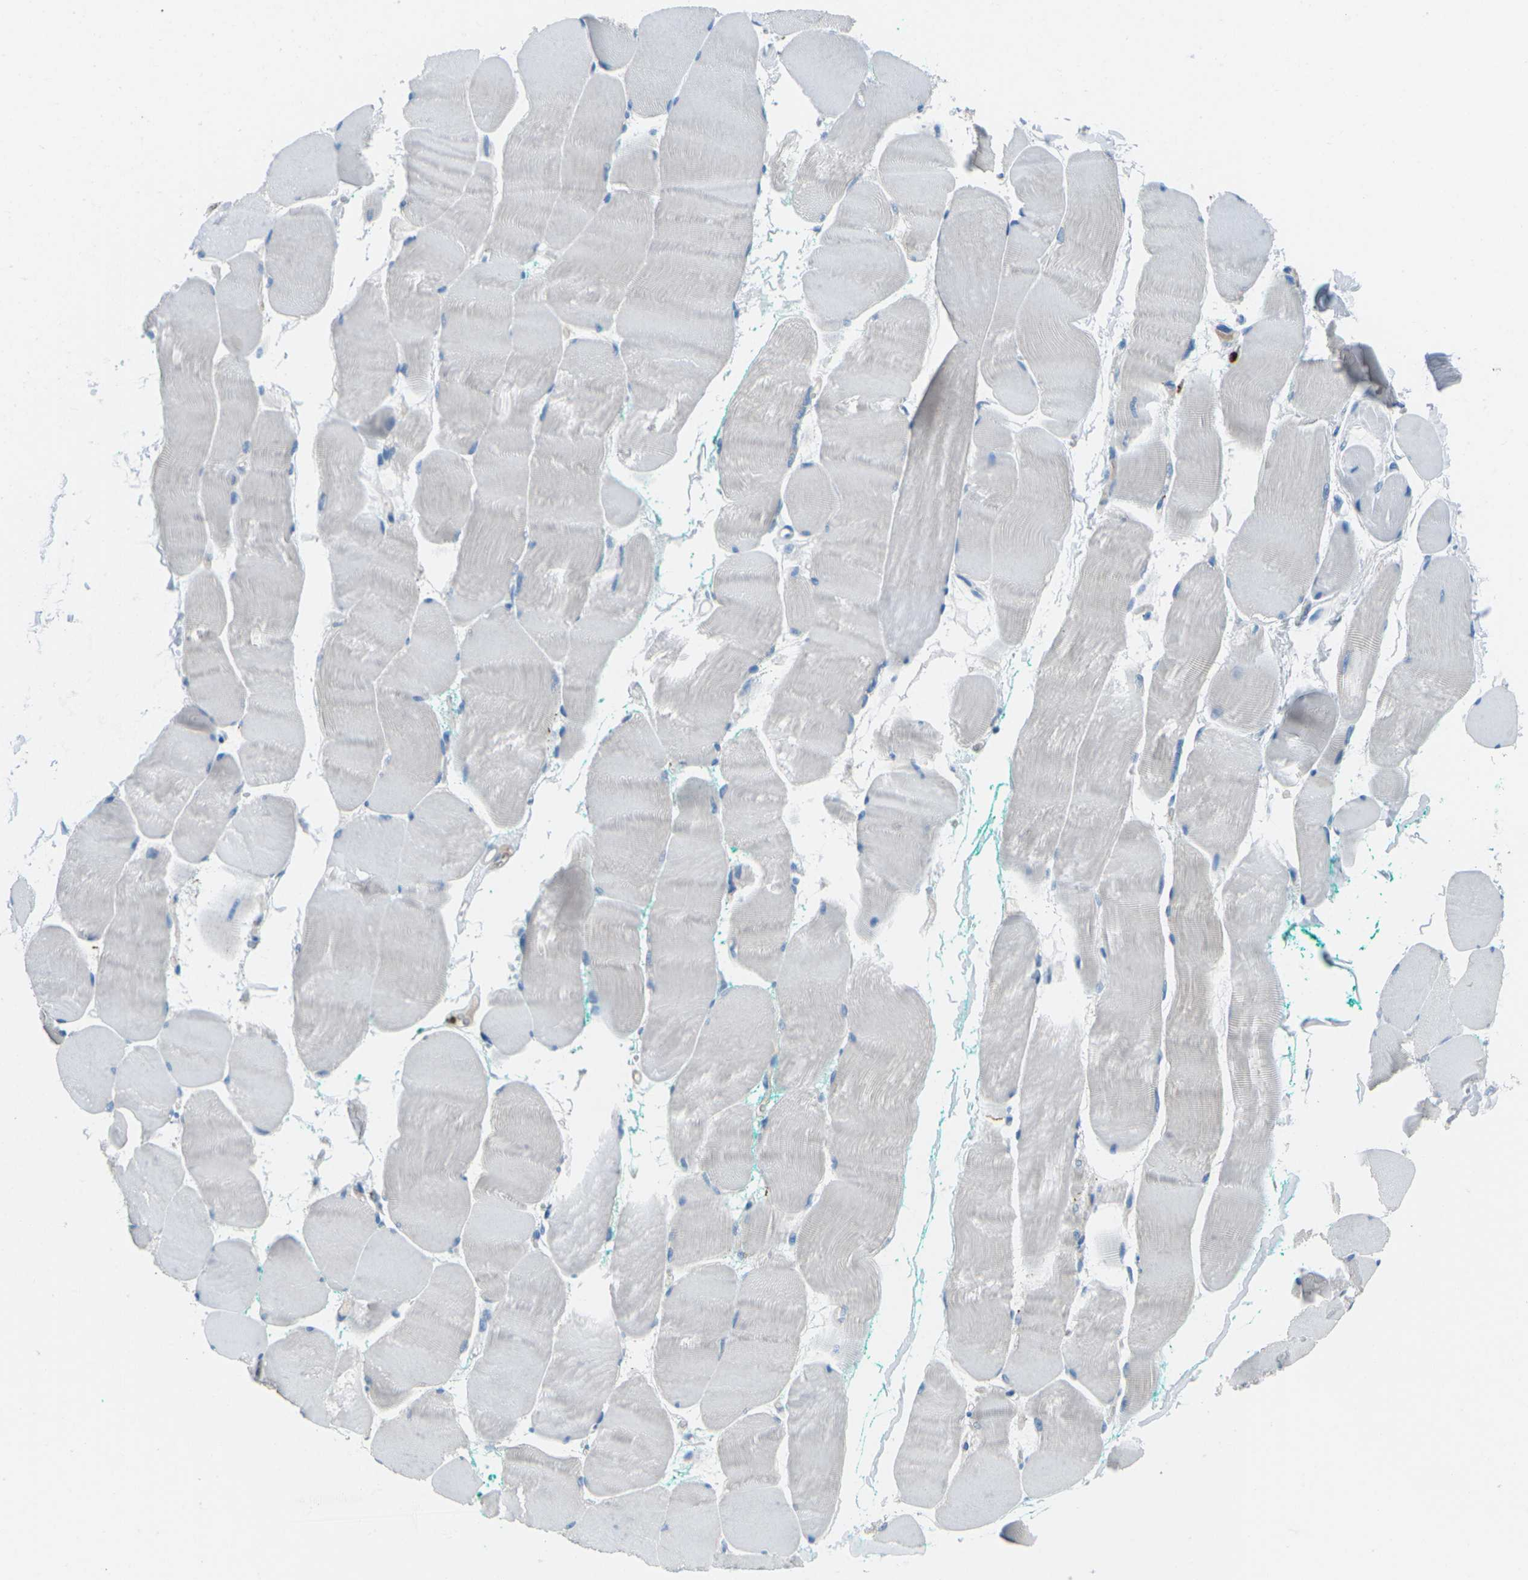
{"staining": {"intensity": "negative", "quantity": "none", "location": "none"}, "tissue": "skeletal muscle", "cell_type": "Myocytes", "image_type": "normal", "snomed": [{"axis": "morphology", "description": "Normal tissue, NOS"}, {"axis": "morphology", "description": "Squamous cell carcinoma, NOS"}, {"axis": "topography", "description": "Skeletal muscle"}], "caption": "This is an immunohistochemistry micrograph of unremarkable human skeletal muscle. There is no staining in myocytes.", "gene": "FCN1", "patient": {"sex": "male", "age": 51}}